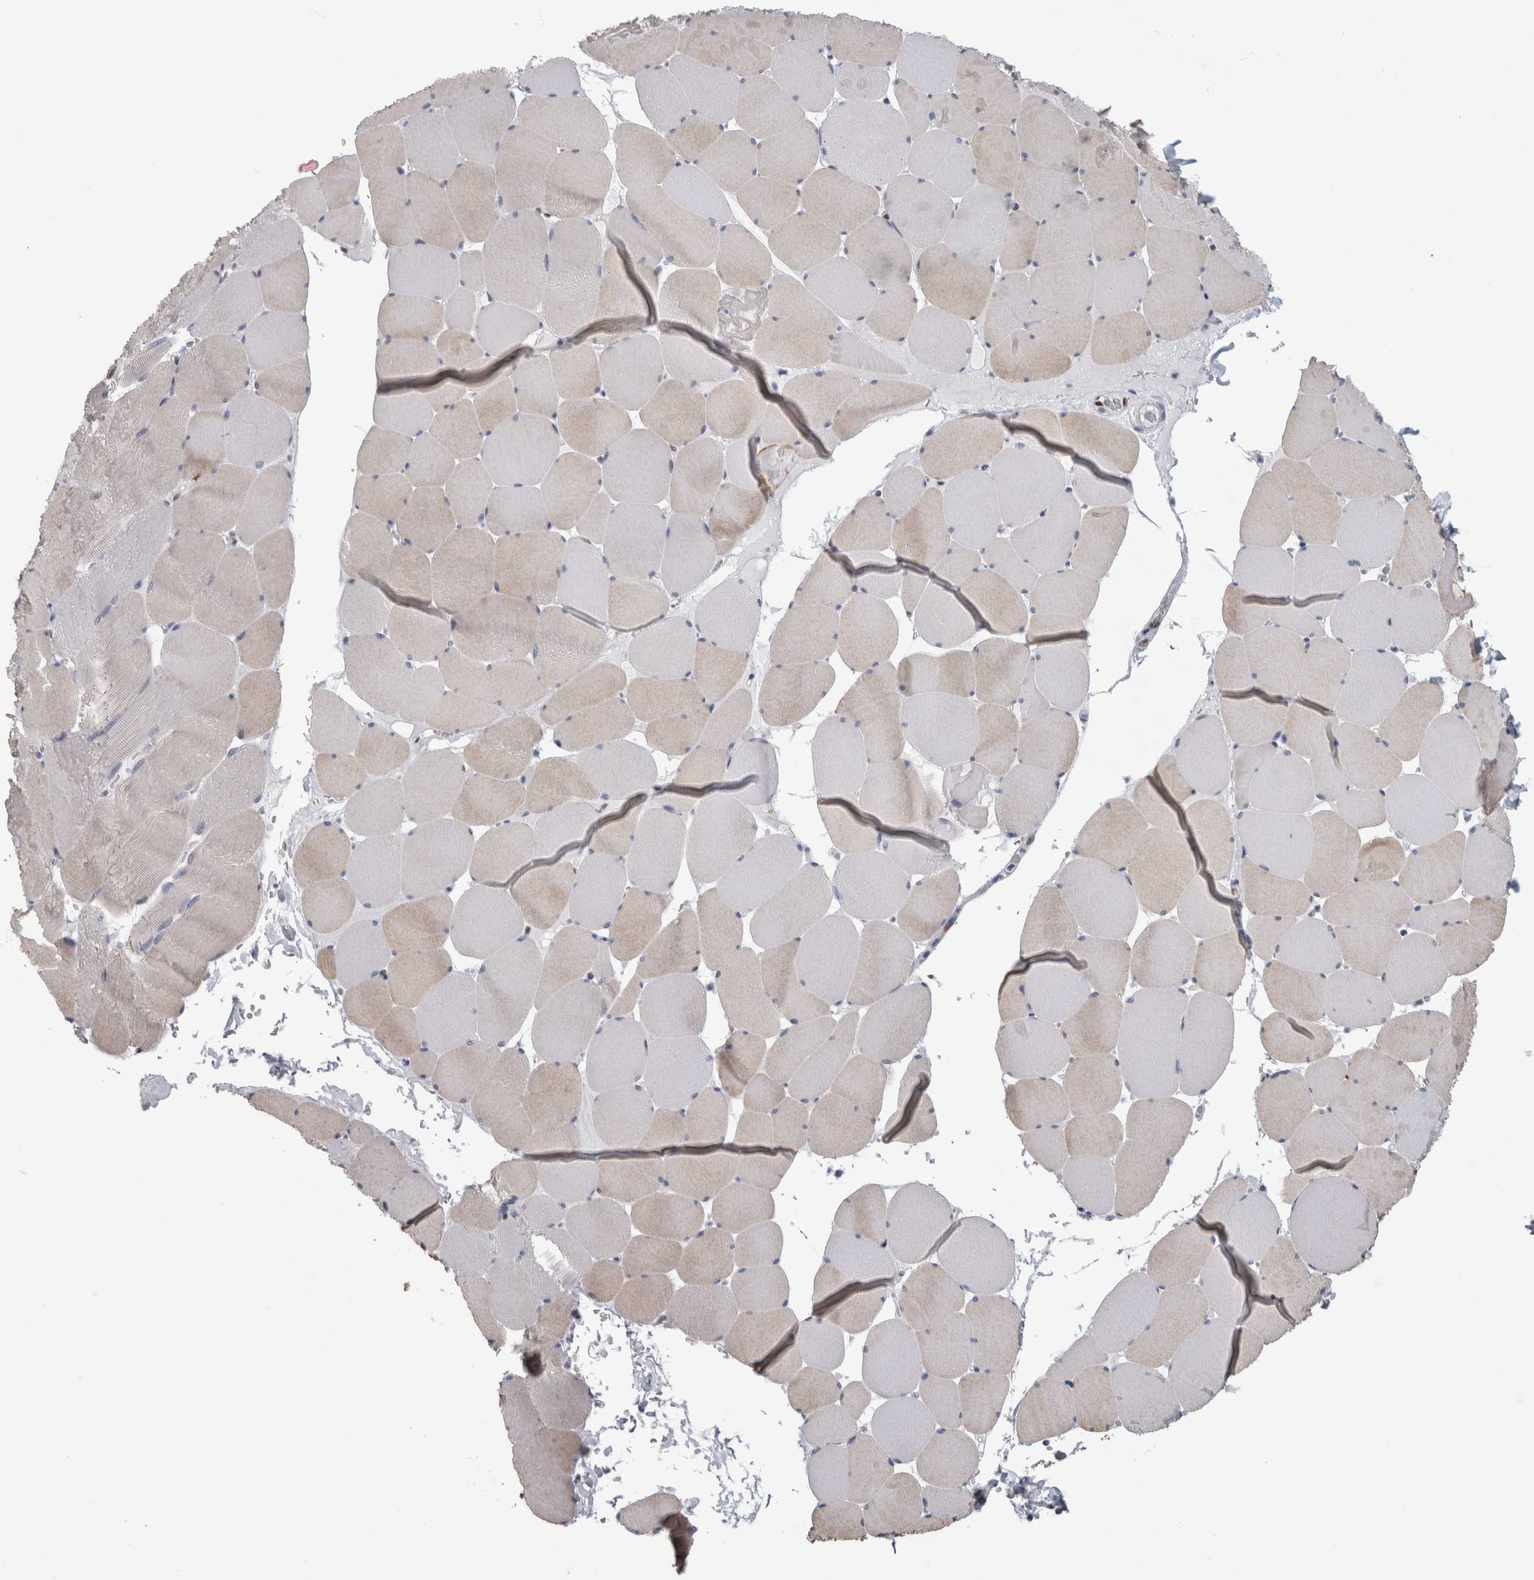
{"staining": {"intensity": "weak", "quantity": "<25%", "location": "cytoplasmic/membranous"}, "tissue": "skeletal muscle", "cell_type": "Myocytes", "image_type": "normal", "snomed": [{"axis": "morphology", "description": "Normal tissue, NOS"}, {"axis": "topography", "description": "Skeletal muscle"}], "caption": "Myocytes are negative for protein expression in normal human skeletal muscle. (DAB IHC with hematoxylin counter stain).", "gene": "IL33", "patient": {"sex": "male", "age": 62}}